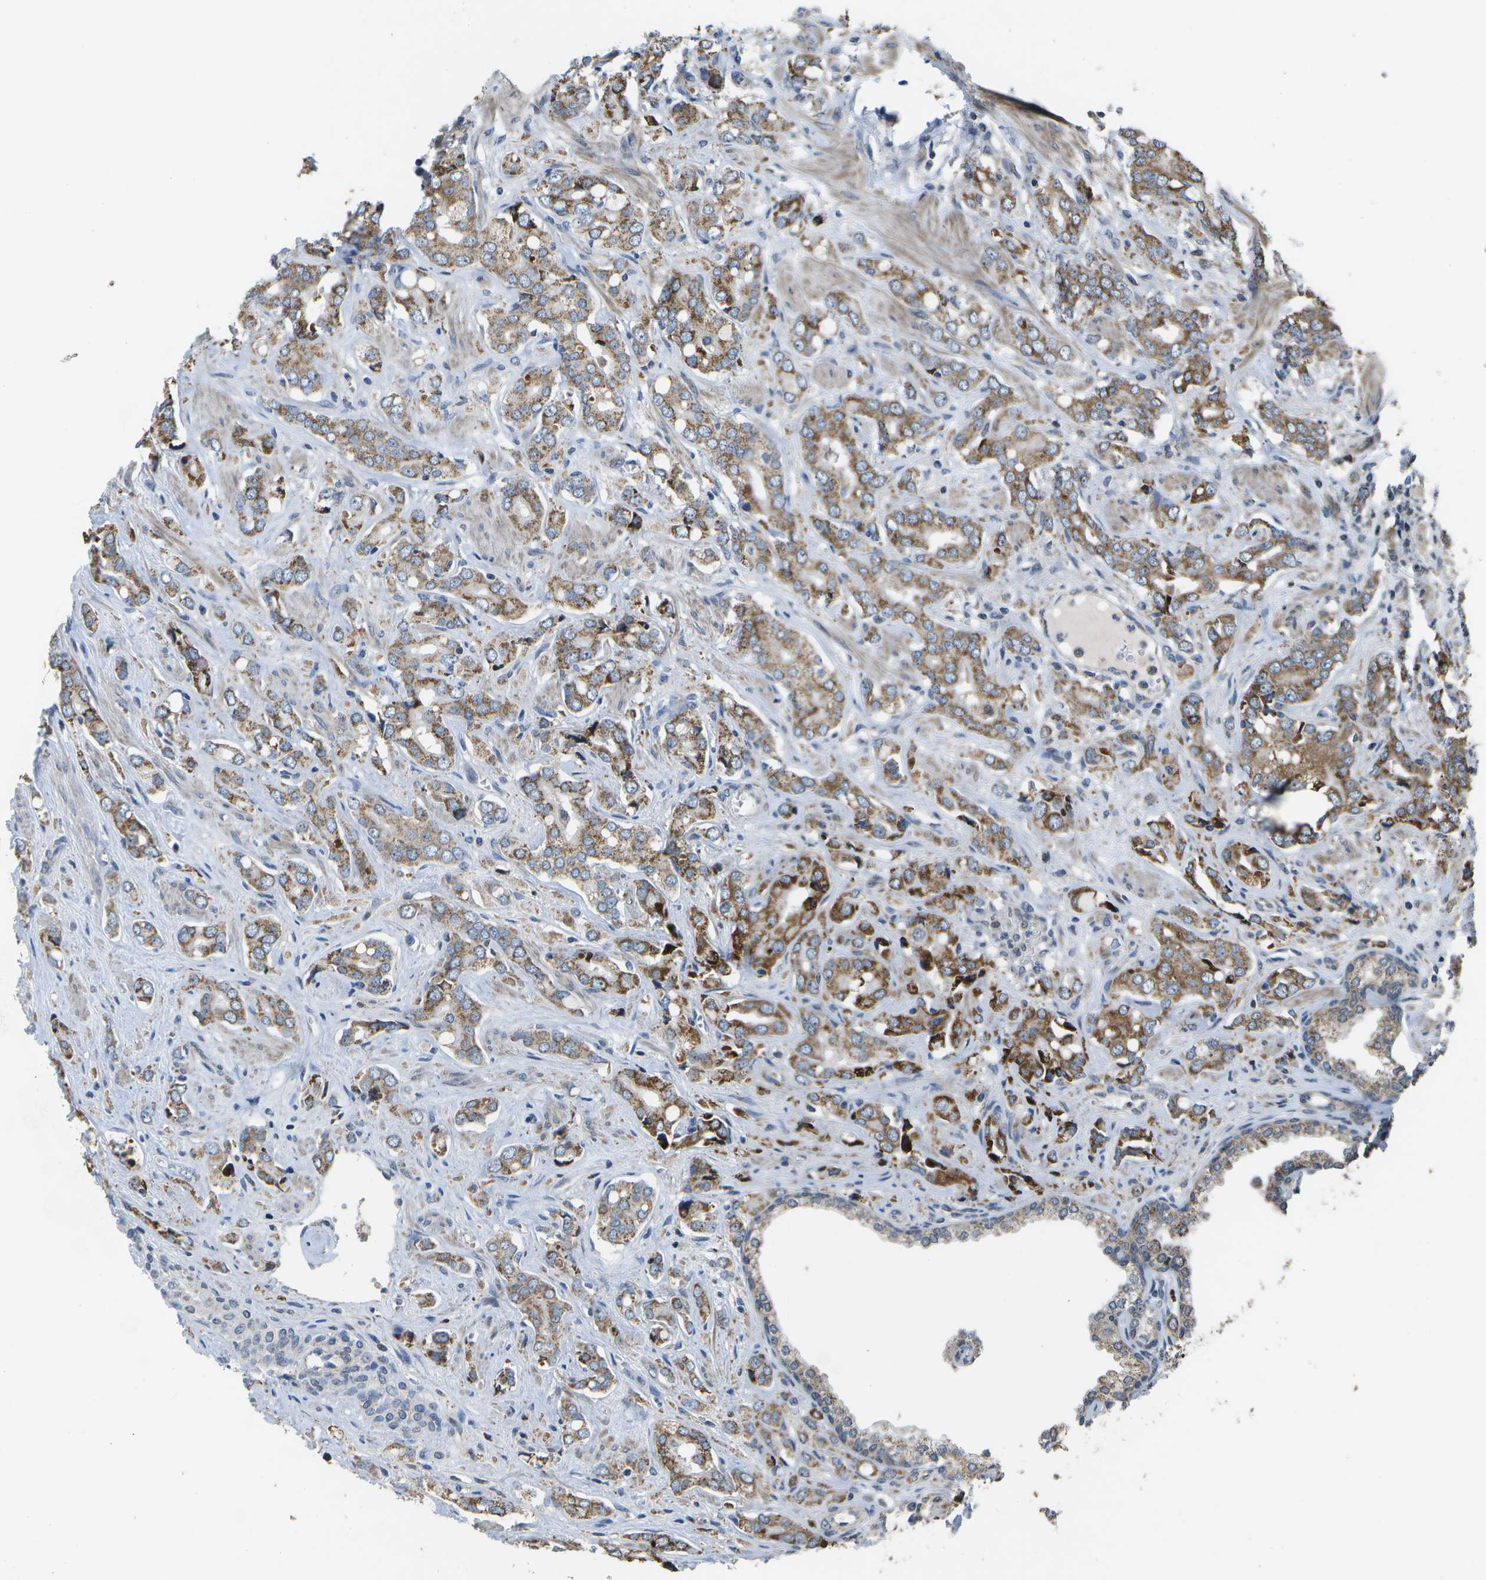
{"staining": {"intensity": "moderate", "quantity": ">75%", "location": "cytoplasmic/membranous"}, "tissue": "prostate cancer", "cell_type": "Tumor cells", "image_type": "cancer", "snomed": [{"axis": "morphology", "description": "Adenocarcinoma, High grade"}, {"axis": "topography", "description": "Prostate"}], "caption": "Prostate cancer (adenocarcinoma (high-grade)) stained with a brown dye displays moderate cytoplasmic/membranous positive expression in about >75% of tumor cells.", "gene": "HADHA", "patient": {"sex": "male", "age": 52}}